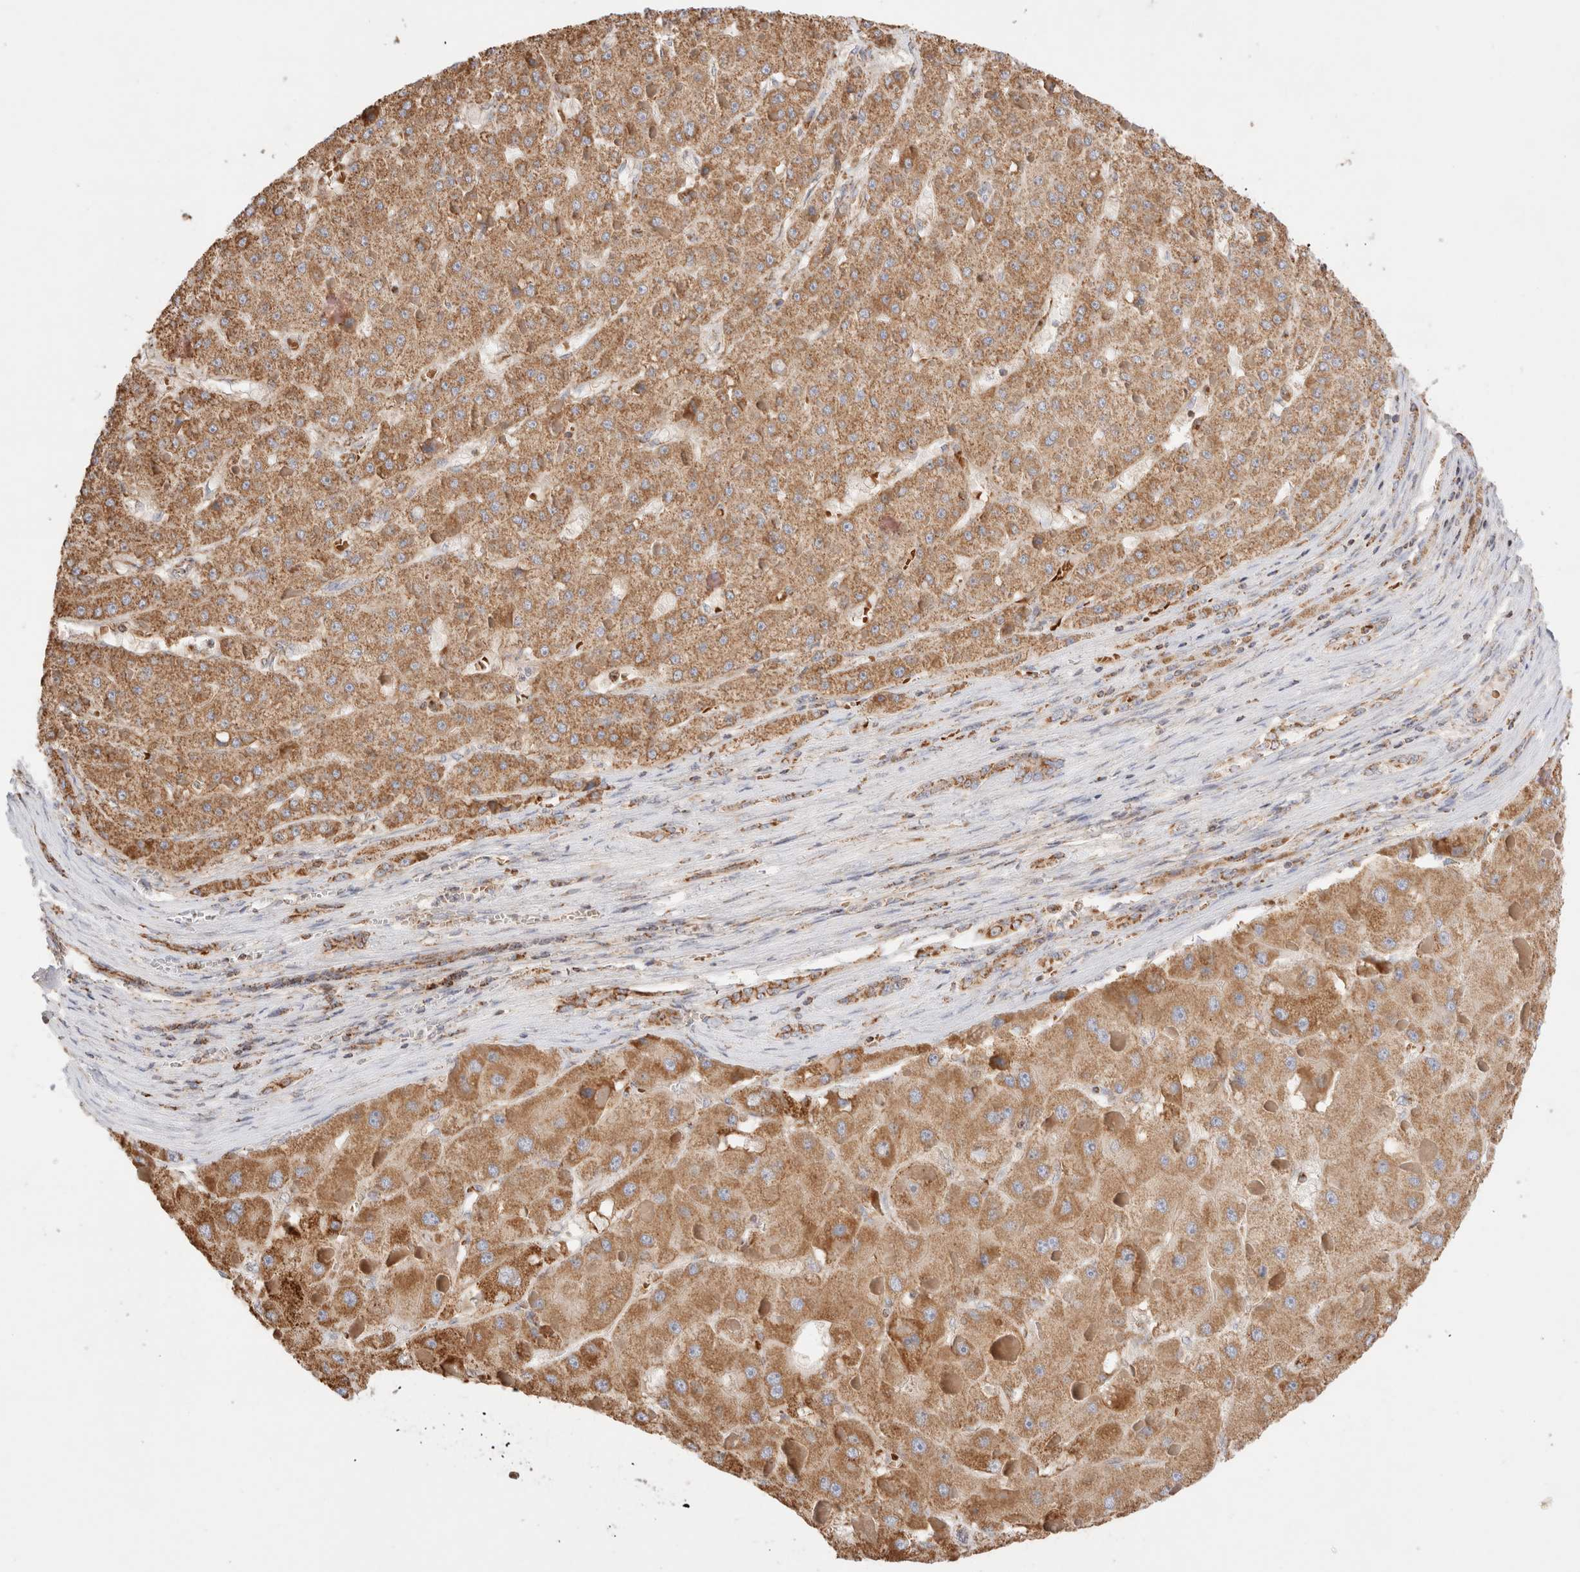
{"staining": {"intensity": "moderate", "quantity": ">75%", "location": "cytoplasmic/membranous"}, "tissue": "liver cancer", "cell_type": "Tumor cells", "image_type": "cancer", "snomed": [{"axis": "morphology", "description": "Carcinoma, Hepatocellular, NOS"}, {"axis": "topography", "description": "Liver"}], "caption": "Immunohistochemistry (IHC) of liver cancer (hepatocellular carcinoma) exhibits medium levels of moderate cytoplasmic/membranous staining in about >75% of tumor cells. The protein is shown in brown color, while the nuclei are stained blue.", "gene": "TMPPE", "patient": {"sex": "female", "age": 73}}